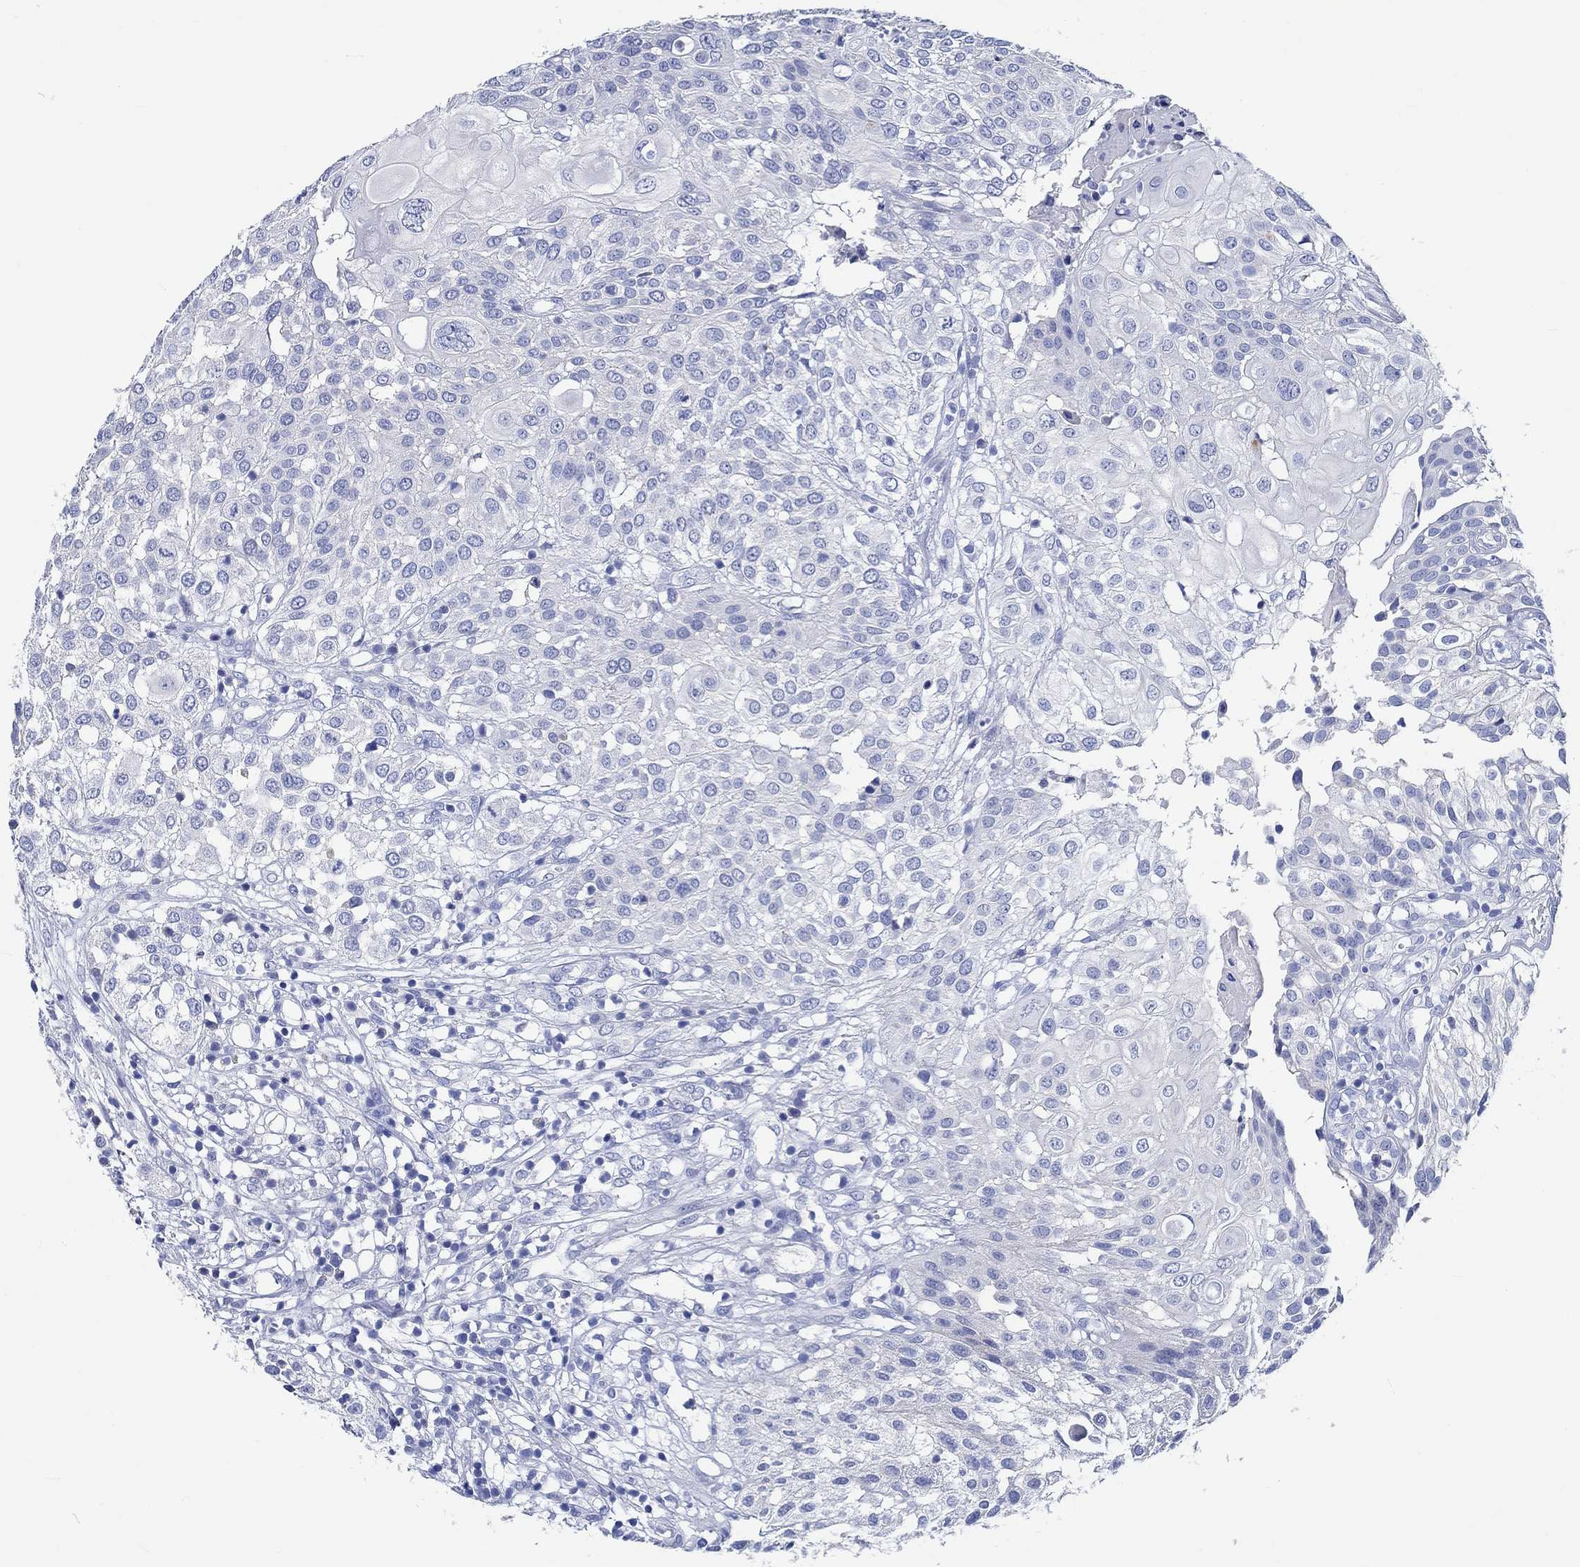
{"staining": {"intensity": "negative", "quantity": "none", "location": "none"}, "tissue": "urothelial cancer", "cell_type": "Tumor cells", "image_type": "cancer", "snomed": [{"axis": "morphology", "description": "Urothelial carcinoma, High grade"}, {"axis": "topography", "description": "Urinary bladder"}], "caption": "IHC image of neoplastic tissue: urothelial carcinoma (high-grade) stained with DAB (3,3'-diaminobenzidine) displays no significant protein staining in tumor cells. (Brightfield microscopy of DAB immunohistochemistry at high magnification).", "gene": "SHISA4", "patient": {"sex": "female", "age": 79}}